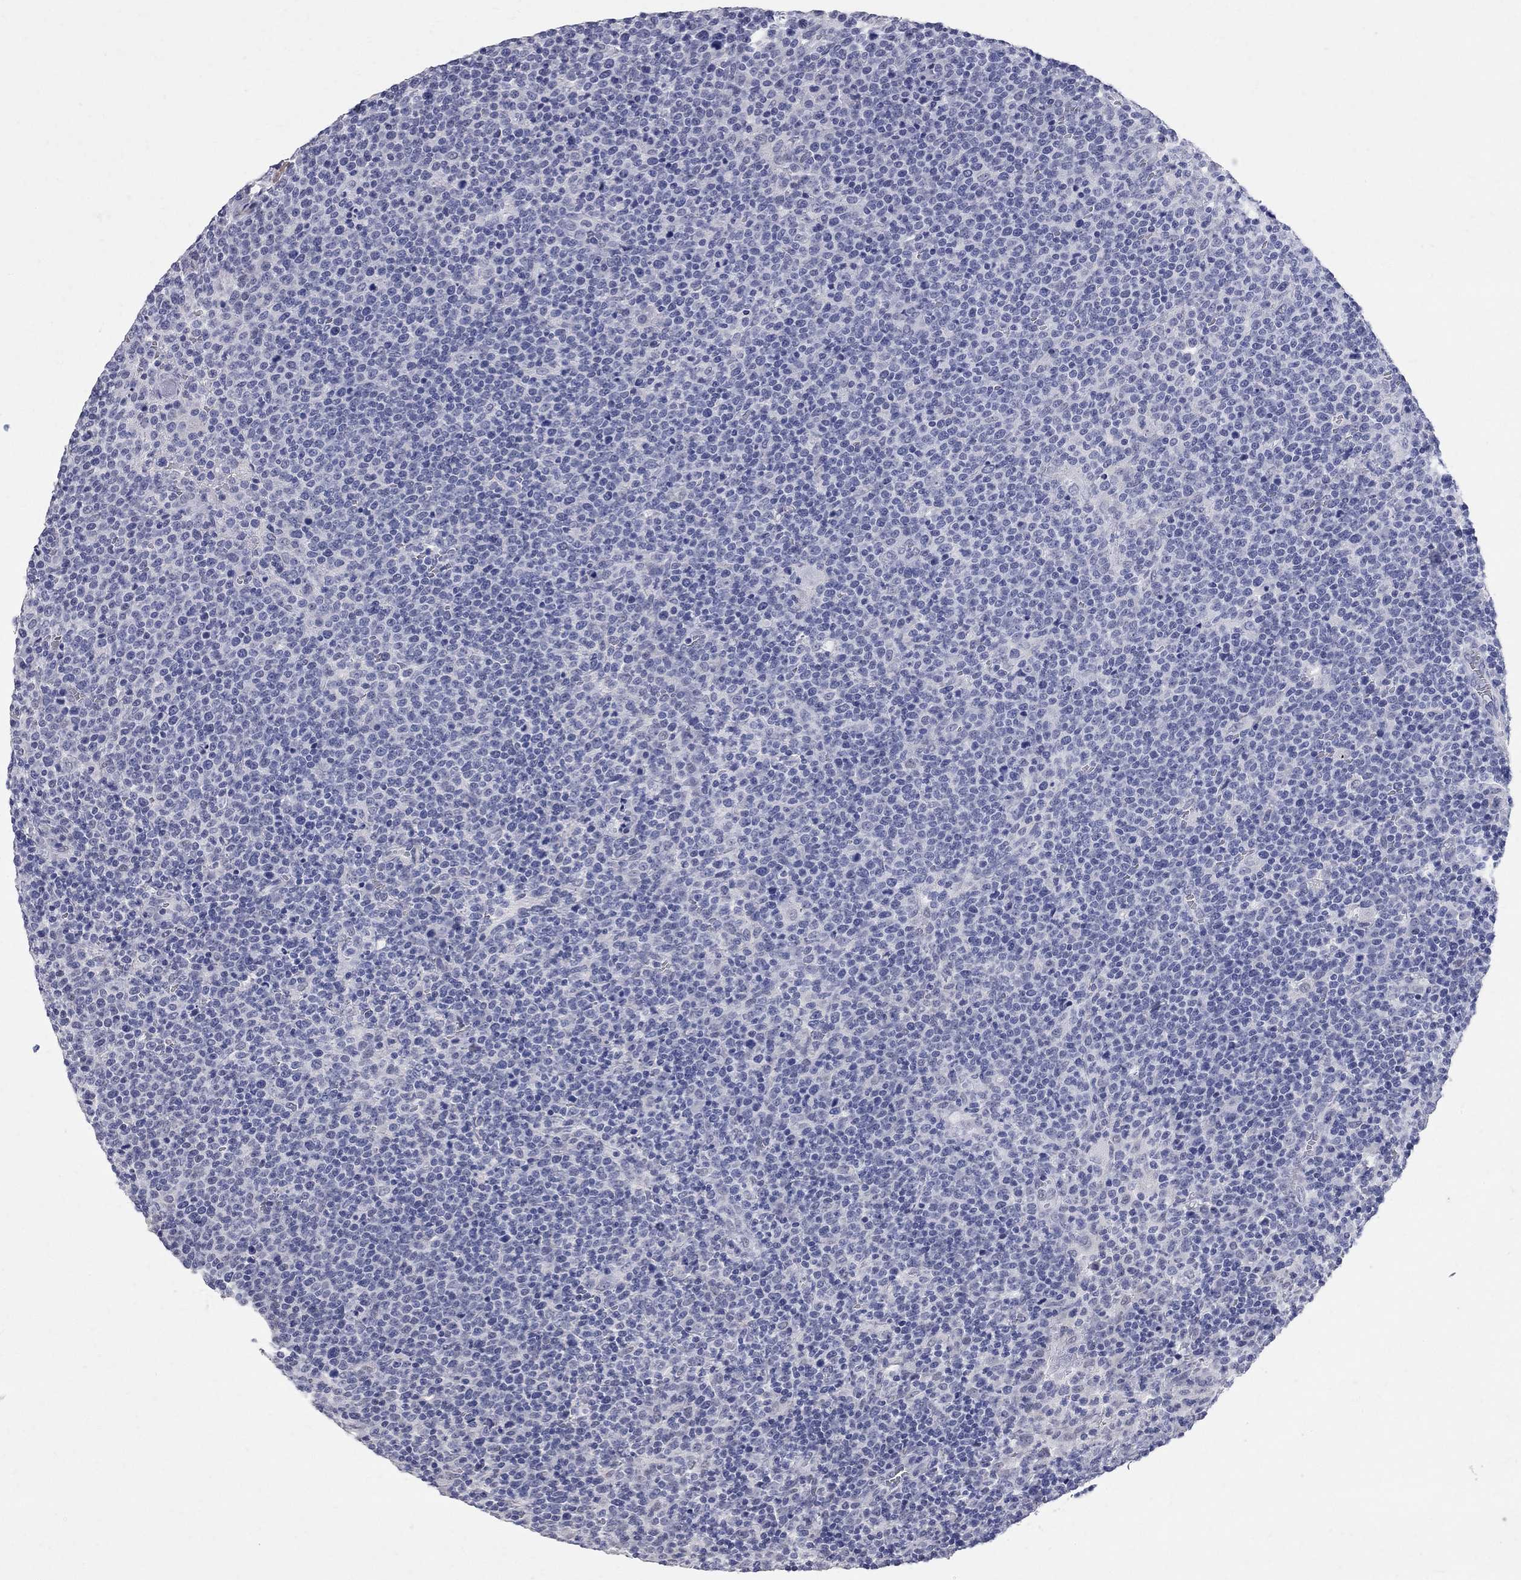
{"staining": {"intensity": "negative", "quantity": "none", "location": "none"}, "tissue": "lymphoma", "cell_type": "Tumor cells", "image_type": "cancer", "snomed": [{"axis": "morphology", "description": "Malignant lymphoma, non-Hodgkin's type, High grade"}, {"axis": "topography", "description": "Lymph node"}], "caption": "IHC of human malignant lymphoma, non-Hodgkin's type (high-grade) displays no positivity in tumor cells. (Brightfield microscopy of DAB (3,3'-diaminobenzidine) immunohistochemistry (IHC) at high magnification).", "gene": "BPIFB1", "patient": {"sex": "male", "age": 61}}